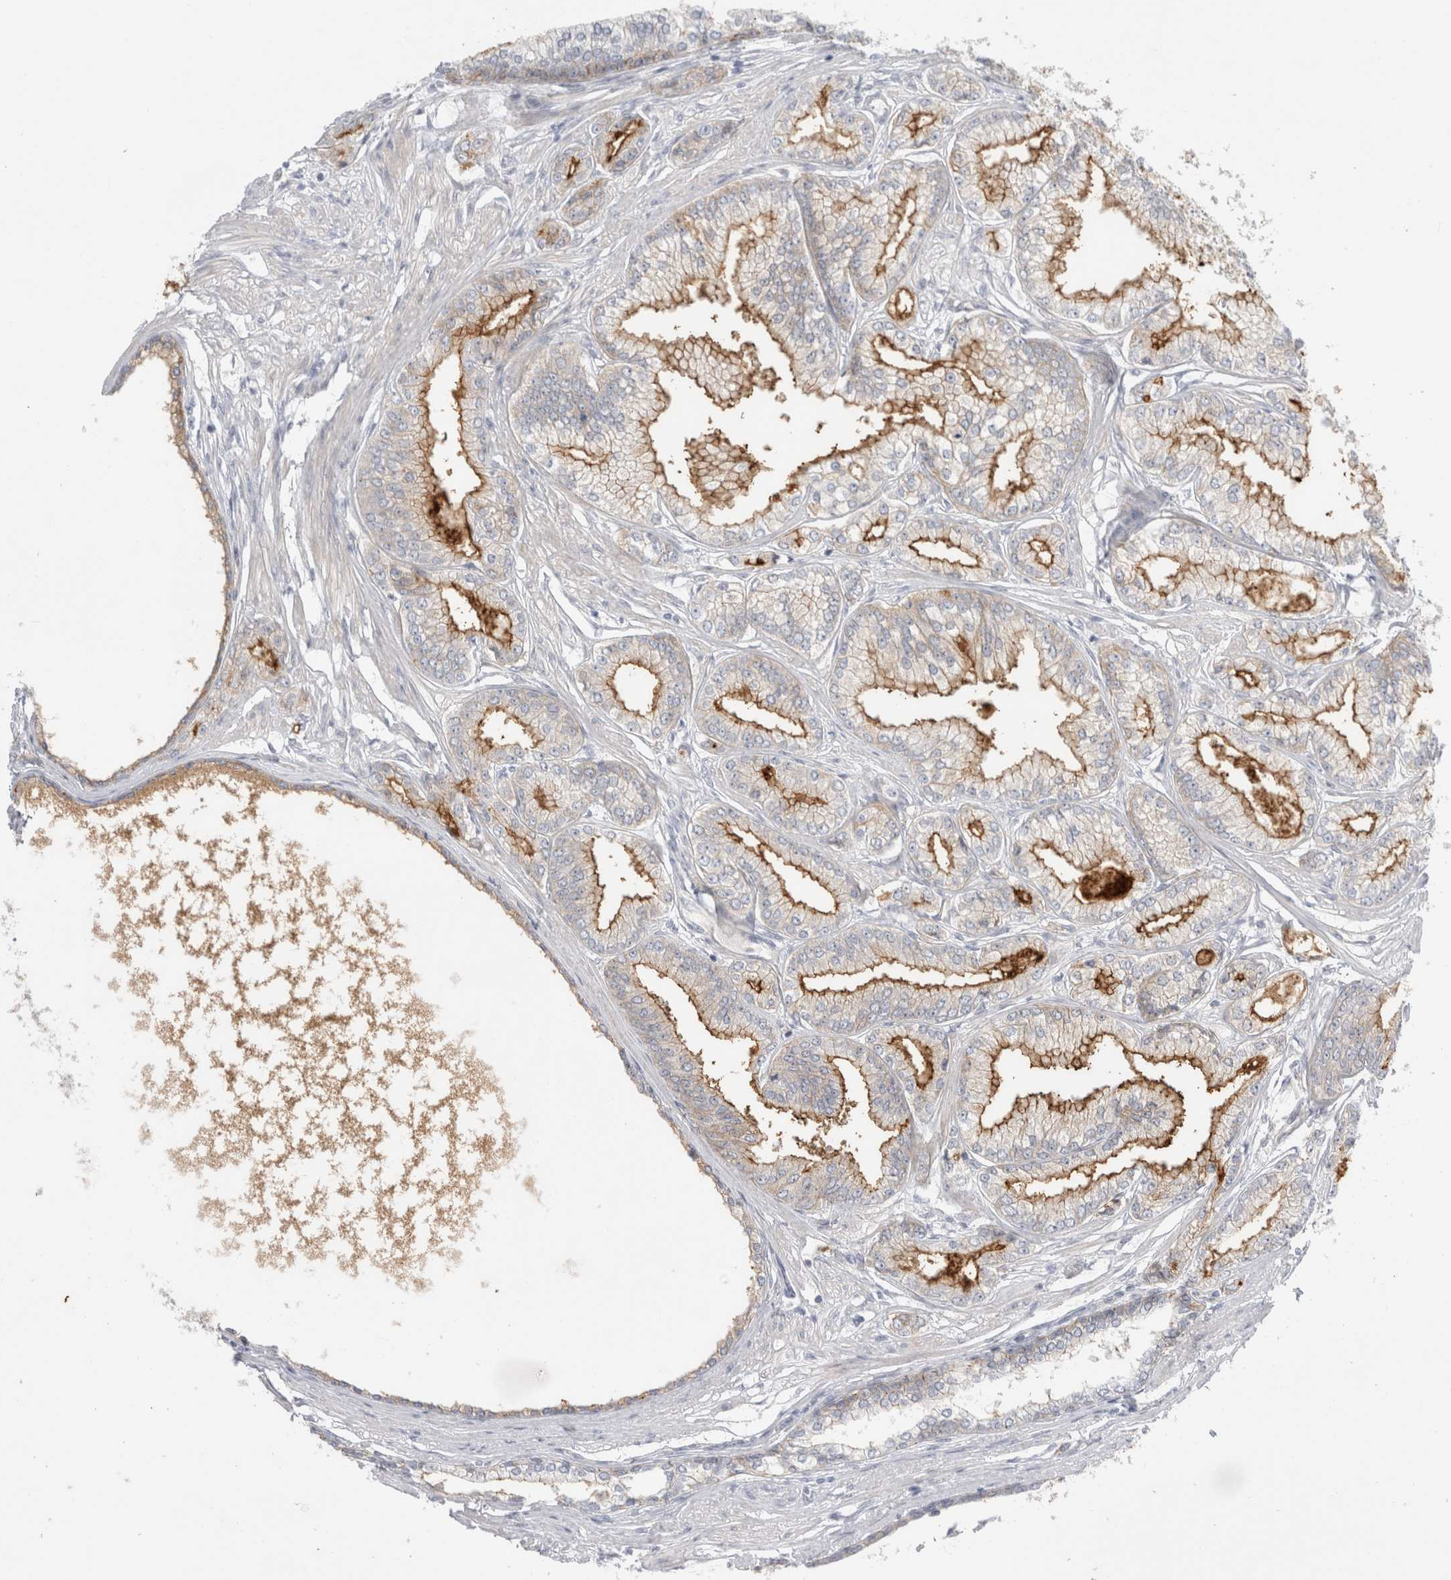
{"staining": {"intensity": "moderate", "quantity": ">75%", "location": "cytoplasmic/membranous"}, "tissue": "prostate cancer", "cell_type": "Tumor cells", "image_type": "cancer", "snomed": [{"axis": "morphology", "description": "Adenocarcinoma, Low grade"}, {"axis": "topography", "description": "Prostate"}], "caption": "Immunohistochemical staining of human prostate adenocarcinoma (low-grade) exhibits medium levels of moderate cytoplasmic/membranous protein positivity in approximately >75% of tumor cells. The protein of interest is stained brown, and the nuclei are stained in blue (DAB IHC with brightfield microscopy, high magnification).", "gene": "VANGL1", "patient": {"sex": "male", "age": 52}}